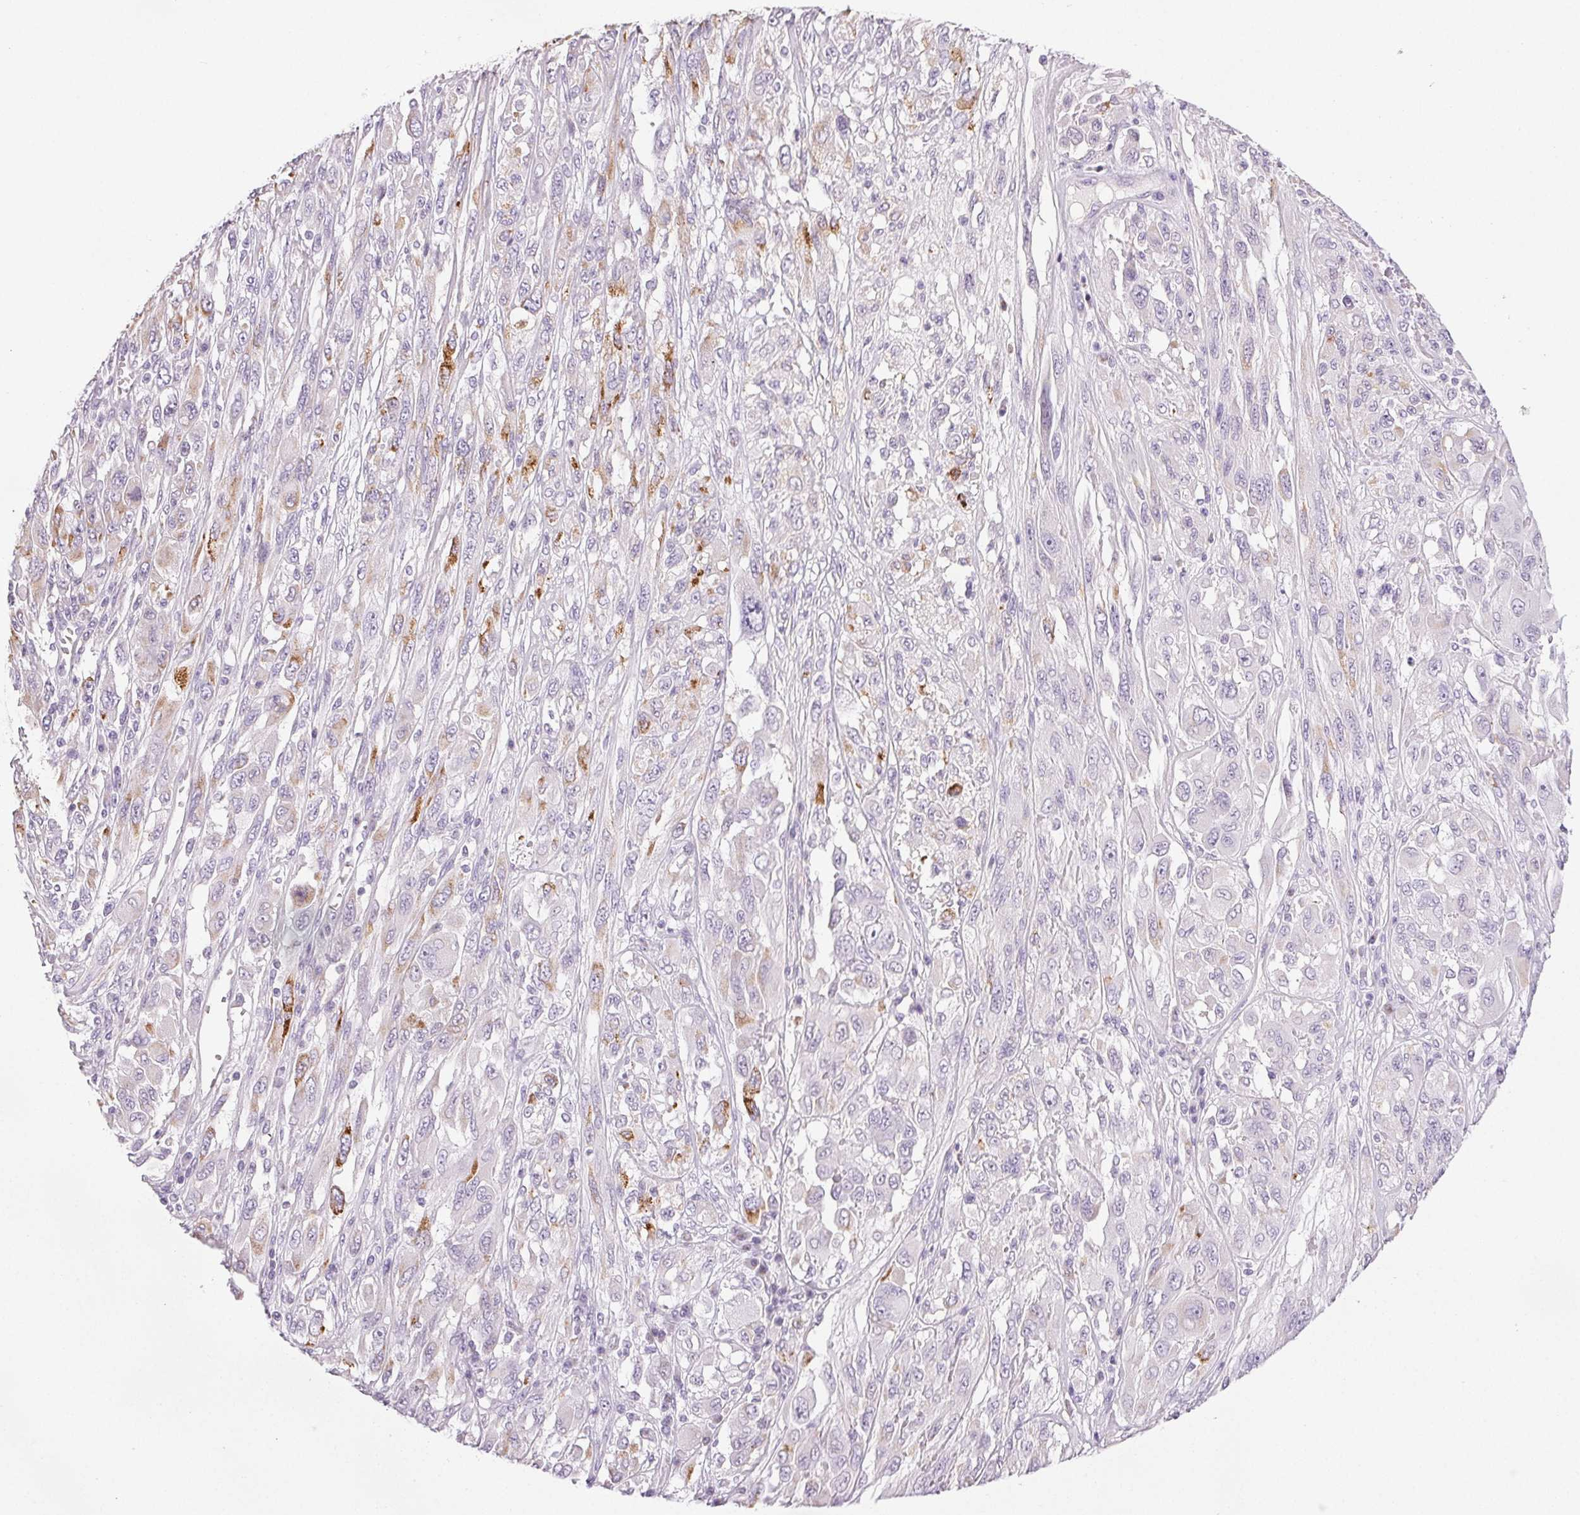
{"staining": {"intensity": "moderate", "quantity": "<25%", "location": "cytoplasmic/membranous"}, "tissue": "melanoma", "cell_type": "Tumor cells", "image_type": "cancer", "snomed": [{"axis": "morphology", "description": "Malignant melanoma, NOS"}, {"axis": "topography", "description": "Skin"}], "caption": "Immunohistochemistry histopathology image of neoplastic tissue: malignant melanoma stained using immunohistochemistry (IHC) exhibits low levels of moderate protein expression localized specifically in the cytoplasmic/membranous of tumor cells, appearing as a cytoplasmic/membranous brown color.", "gene": "COL7A1", "patient": {"sex": "female", "age": 91}}